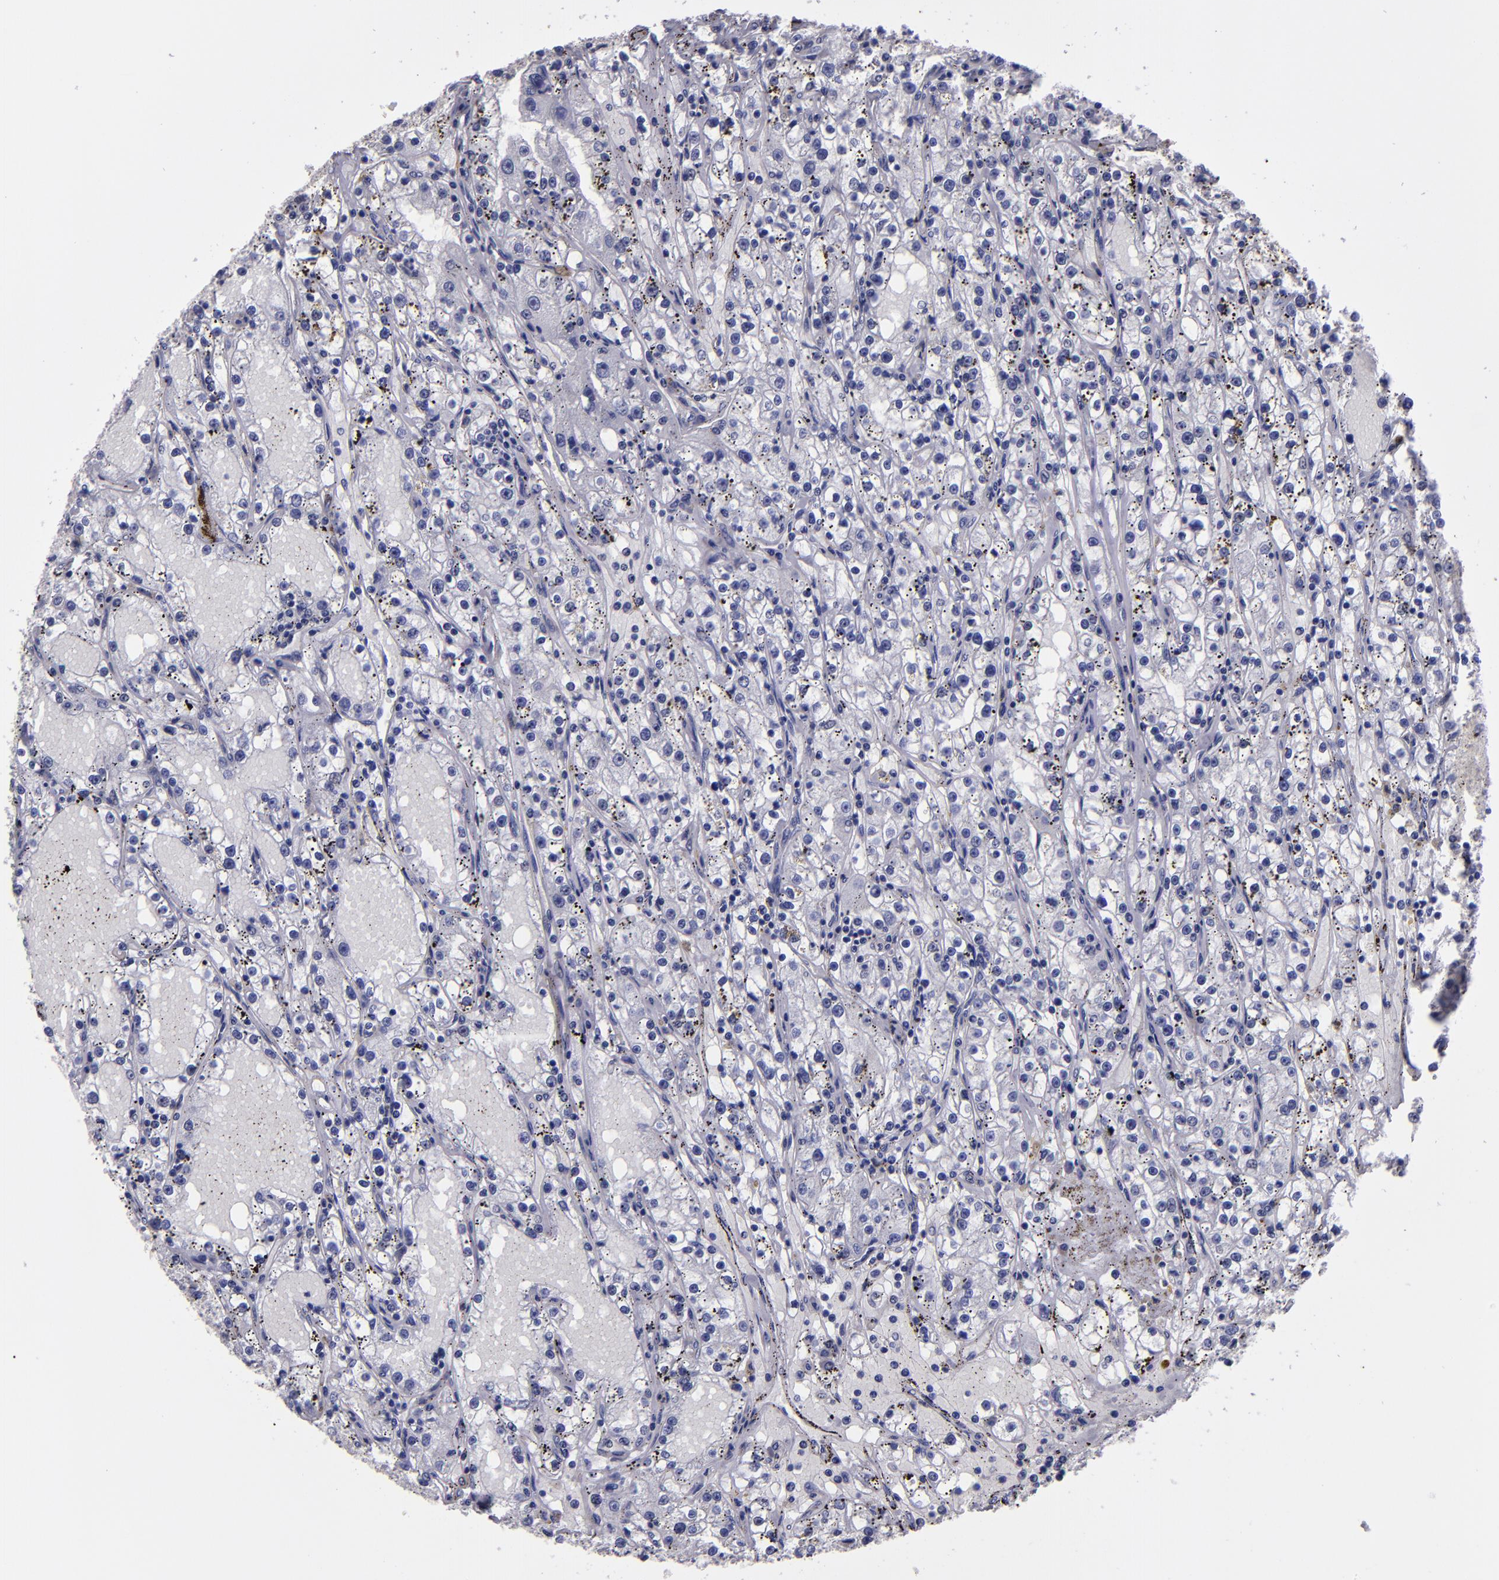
{"staining": {"intensity": "negative", "quantity": "none", "location": "none"}, "tissue": "renal cancer", "cell_type": "Tumor cells", "image_type": "cancer", "snomed": [{"axis": "morphology", "description": "Adenocarcinoma, NOS"}, {"axis": "topography", "description": "Kidney"}], "caption": "A high-resolution histopathology image shows immunohistochemistry staining of renal cancer (adenocarcinoma), which exhibits no significant expression in tumor cells.", "gene": "CARS1", "patient": {"sex": "male", "age": 56}}